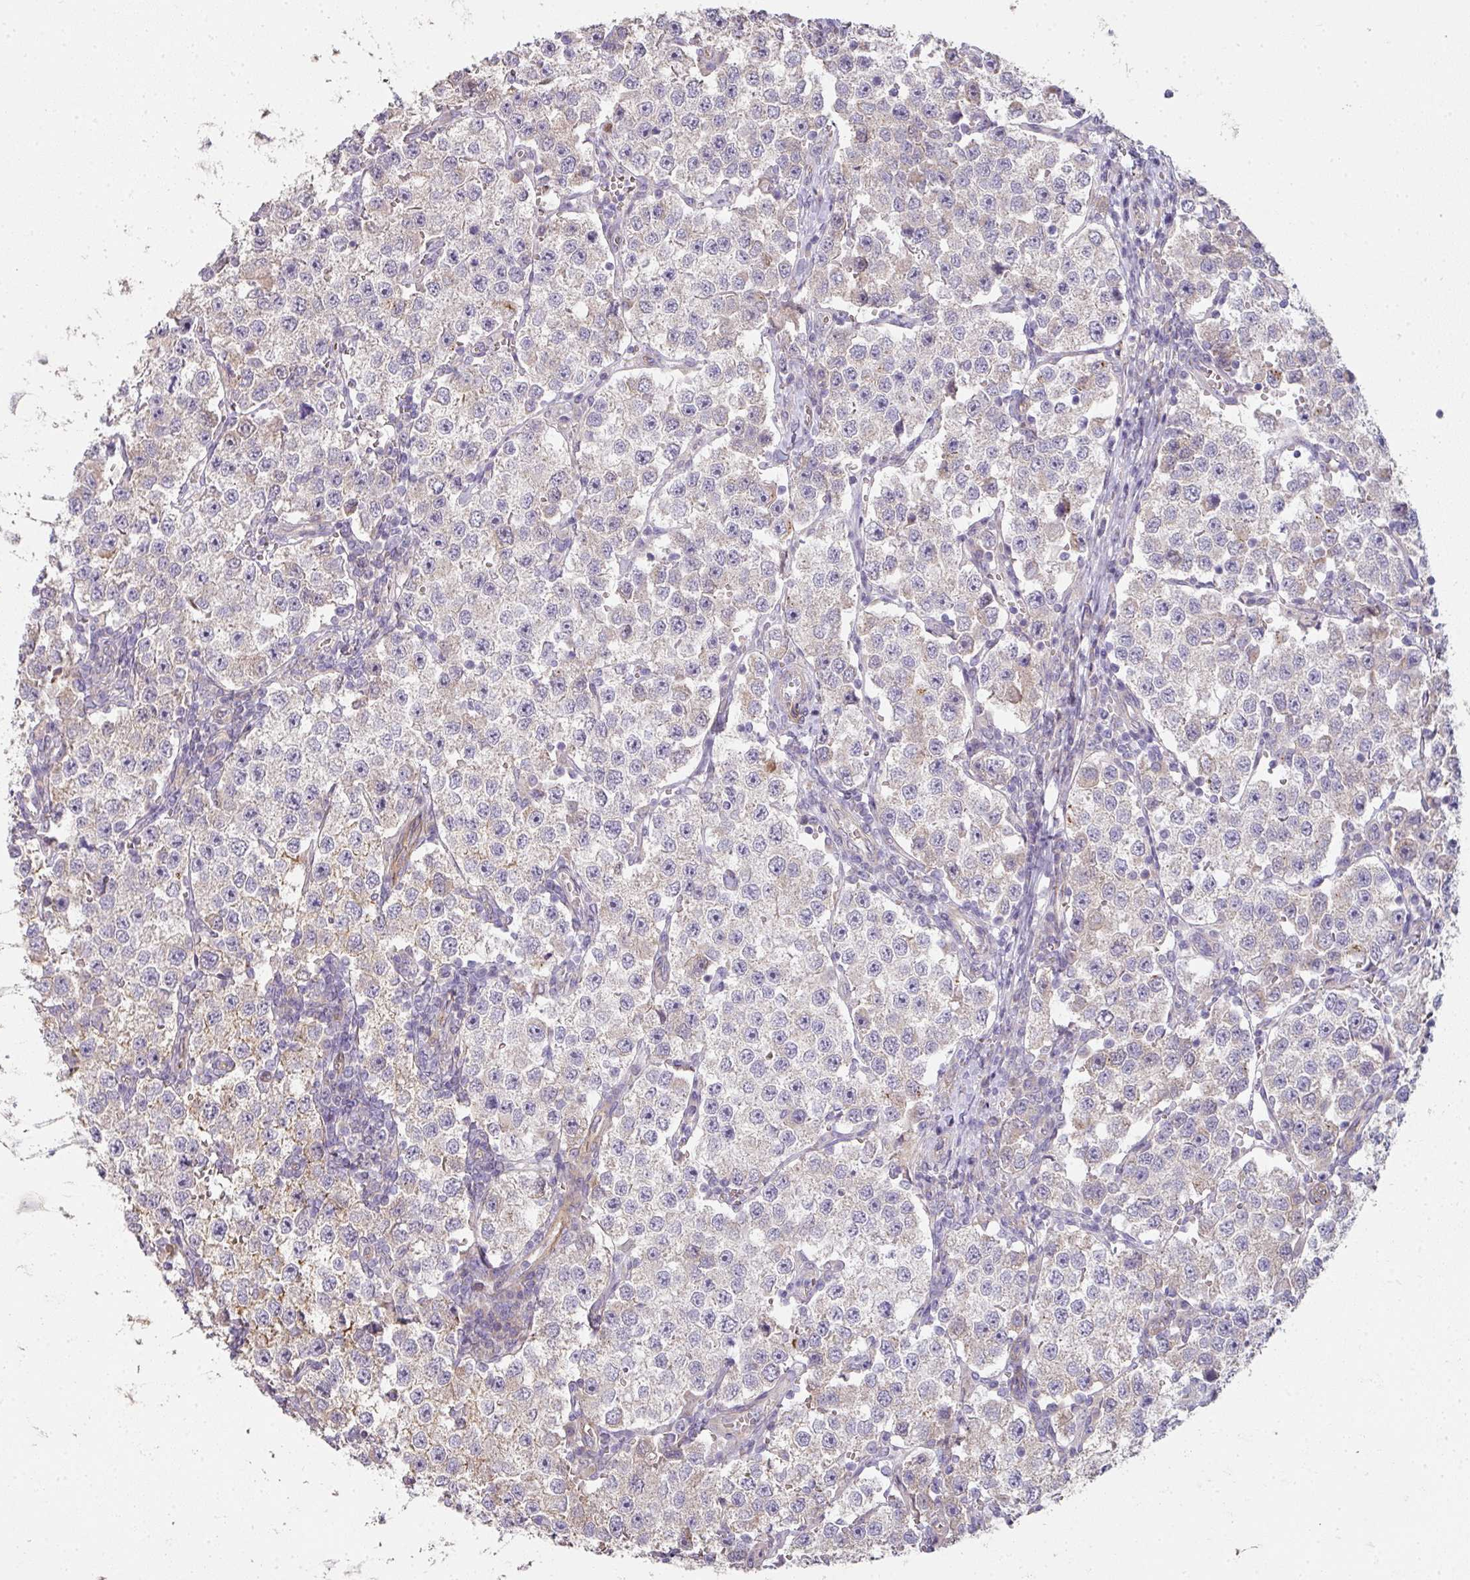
{"staining": {"intensity": "negative", "quantity": "none", "location": "none"}, "tissue": "testis cancer", "cell_type": "Tumor cells", "image_type": "cancer", "snomed": [{"axis": "morphology", "description": "Seminoma, NOS"}, {"axis": "topography", "description": "Testis"}], "caption": "This is an immunohistochemistry (IHC) image of human testis cancer (seminoma). There is no expression in tumor cells.", "gene": "PCDH1", "patient": {"sex": "male", "age": 37}}